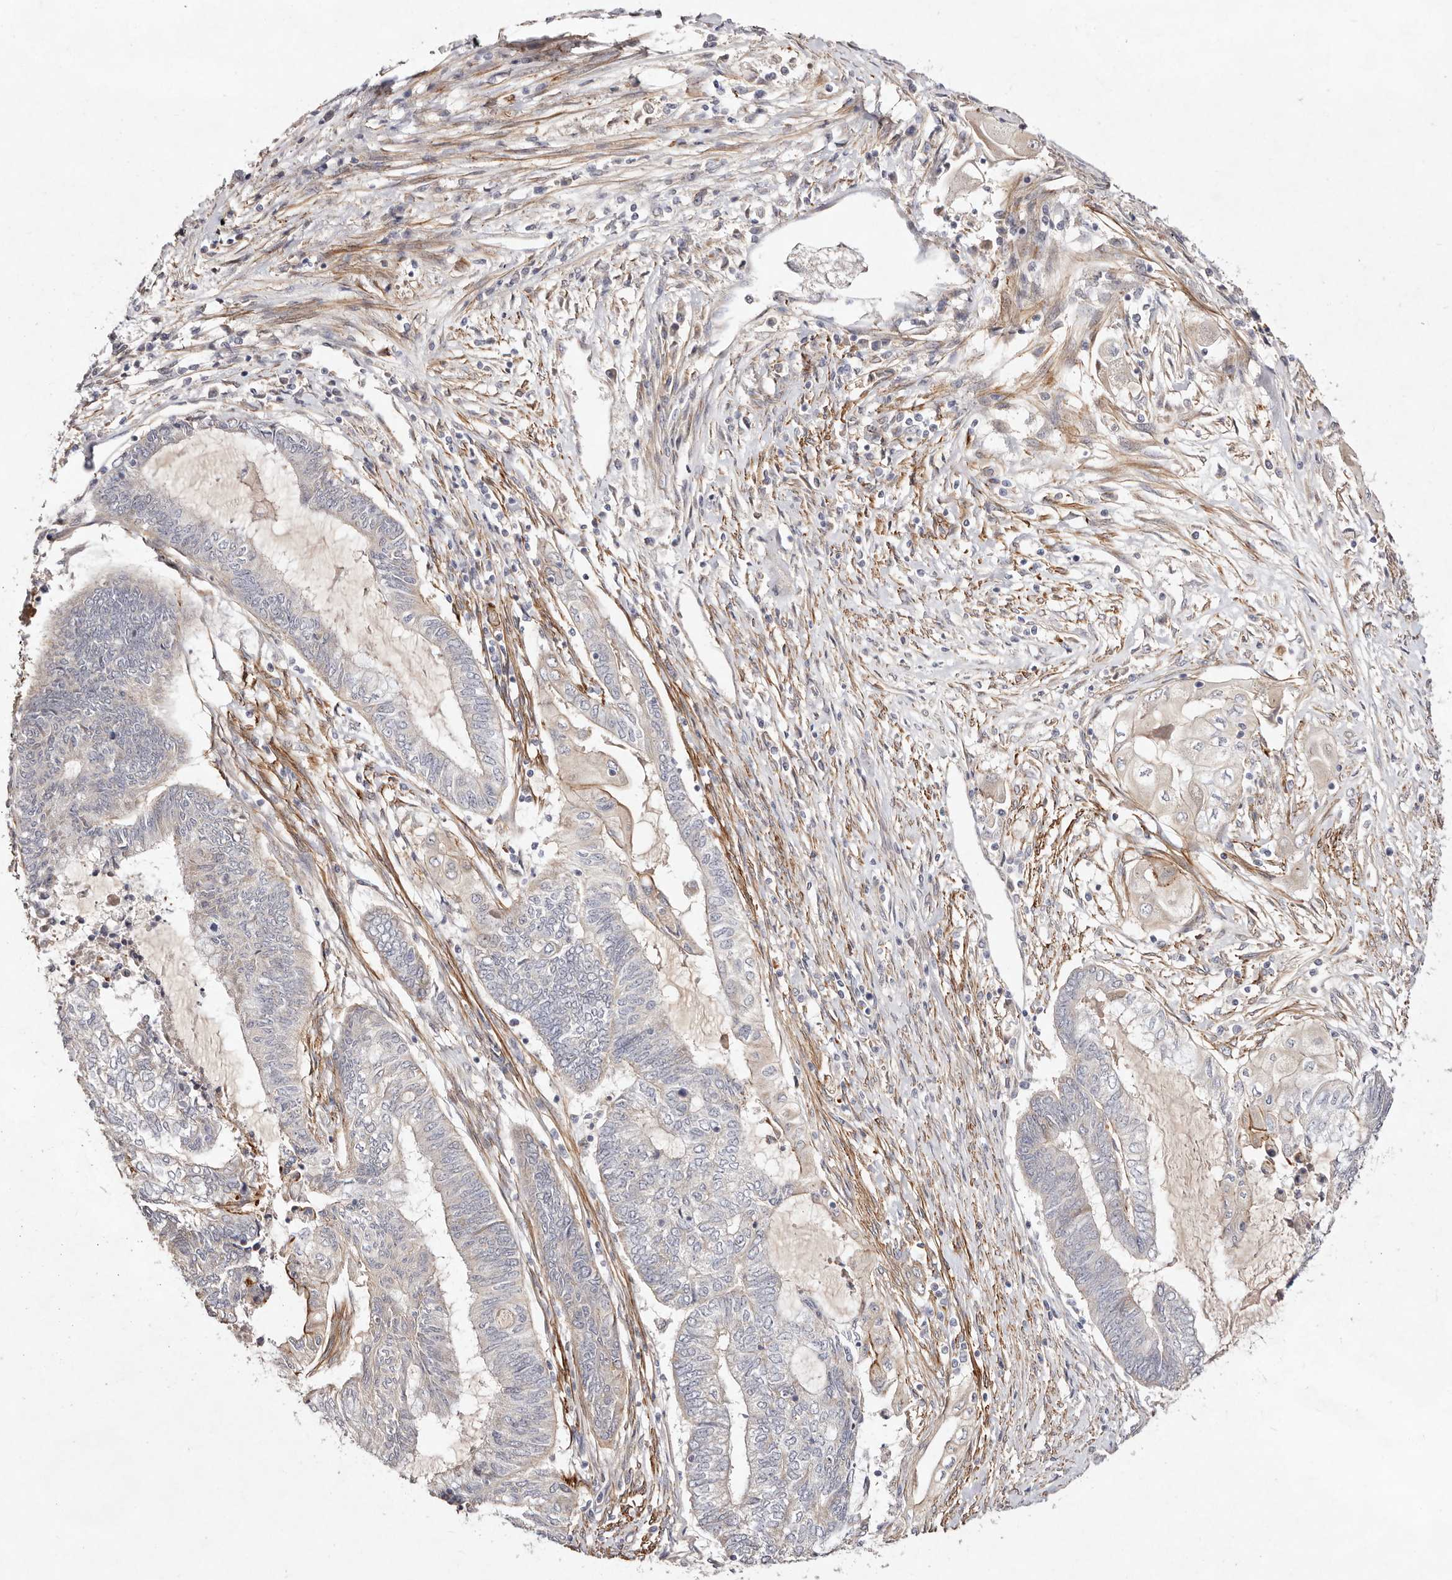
{"staining": {"intensity": "weak", "quantity": "<25%", "location": "cytoplasmic/membranous"}, "tissue": "endometrial cancer", "cell_type": "Tumor cells", "image_type": "cancer", "snomed": [{"axis": "morphology", "description": "Adenocarcinoma, NOS"}, {"axis": "topography", "description": "Uterus"}, {"axis": "topography", "description": "Endometrium"}], "caption": "Immunohistochemistry (IHC) of endometrial cancer exhibits no expression in tumor cells.", "gene": "MTMR11", "patient": {"sex": "female", "age": 70}}